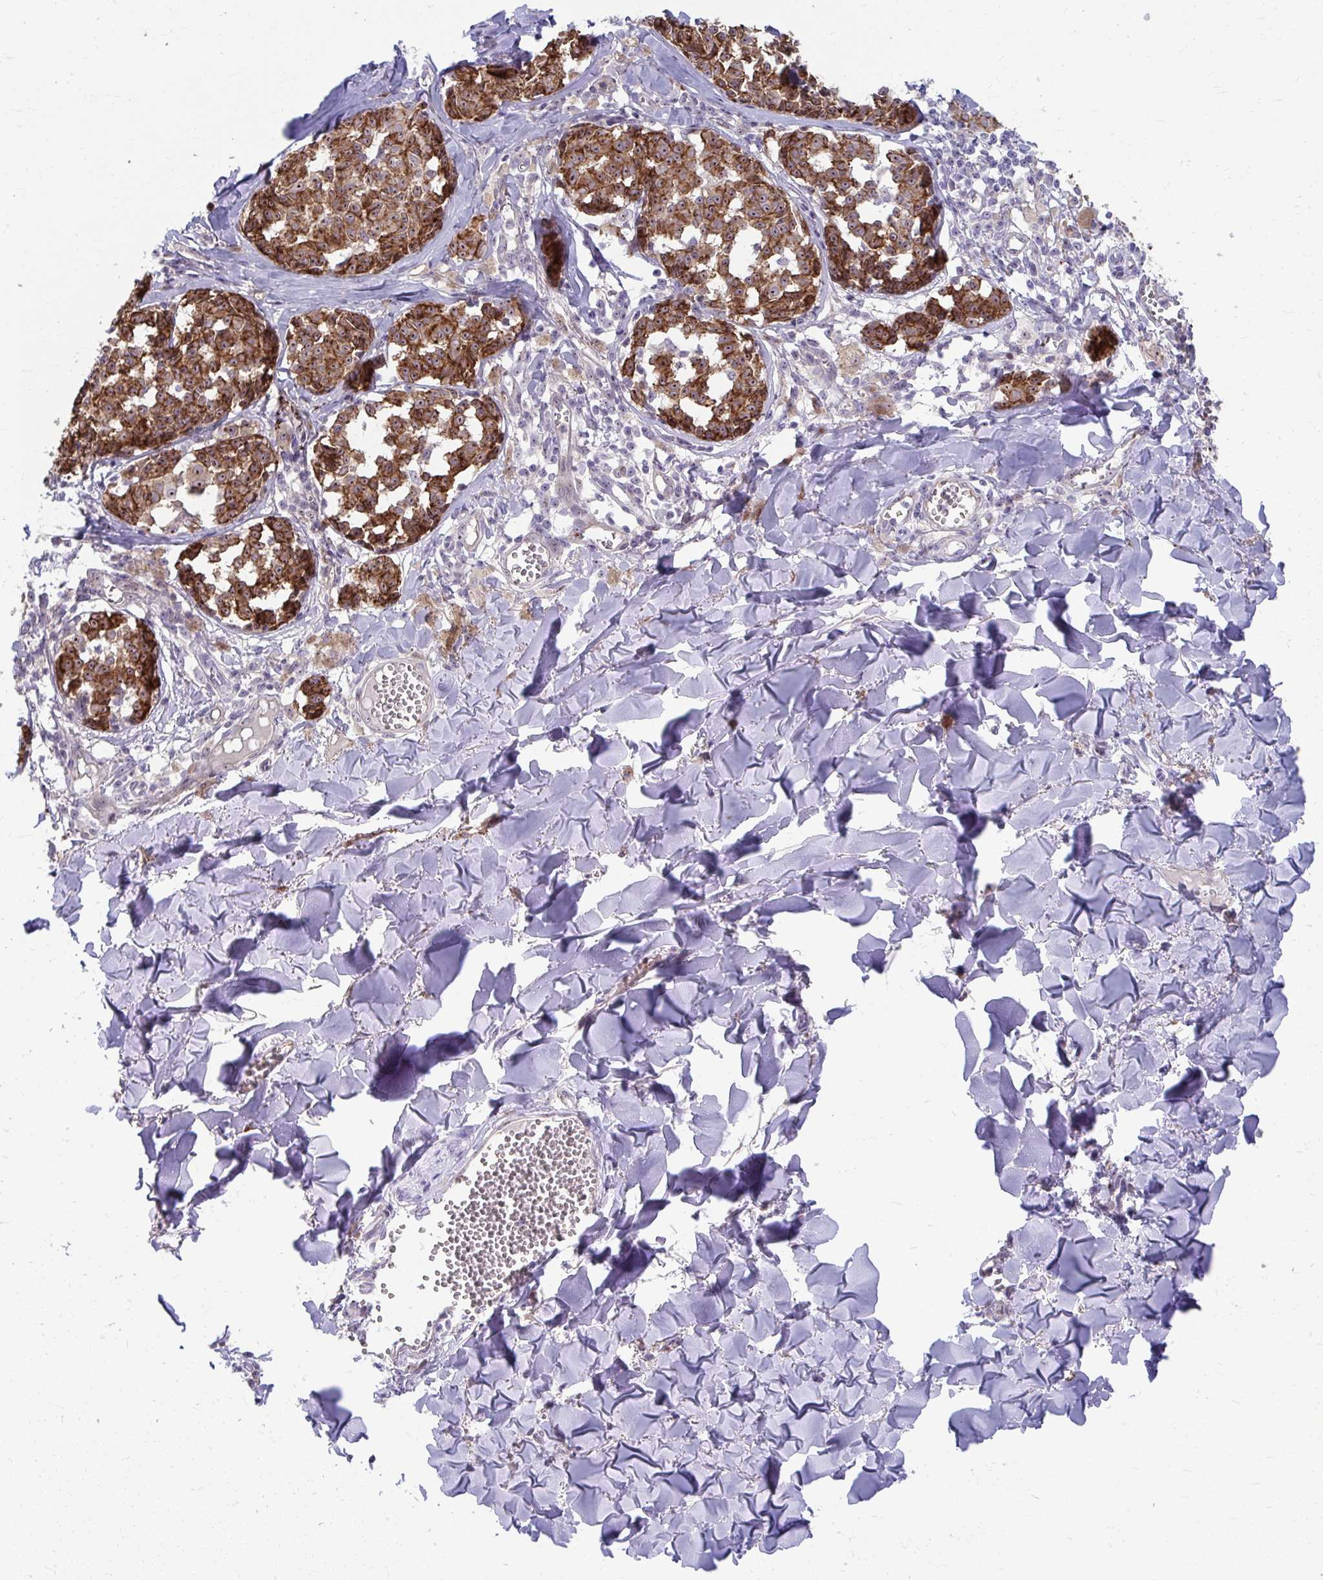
{"staining": {"intensity": "moderate", "quantity": ">75%", "location": "cytoplasmic/membranous,nuclear"}, "tissue": "melanoma", "cell_type": "Tumor cells", "image_type": "cancer", "snomed": [{"axis": "morphology", "description": "Malignant melanoma, NOS"}, {"axis": "topography", "description": "Skin"}], "caption": "Immunohistochemical staining of human melanoma exhibits medium levels of moderate cytoplasmic/membranous and nuclear protein positivity in about >75% of tumor cells.", "gene": "MUS81", "patient": {"sex": "female", "age": 43}}